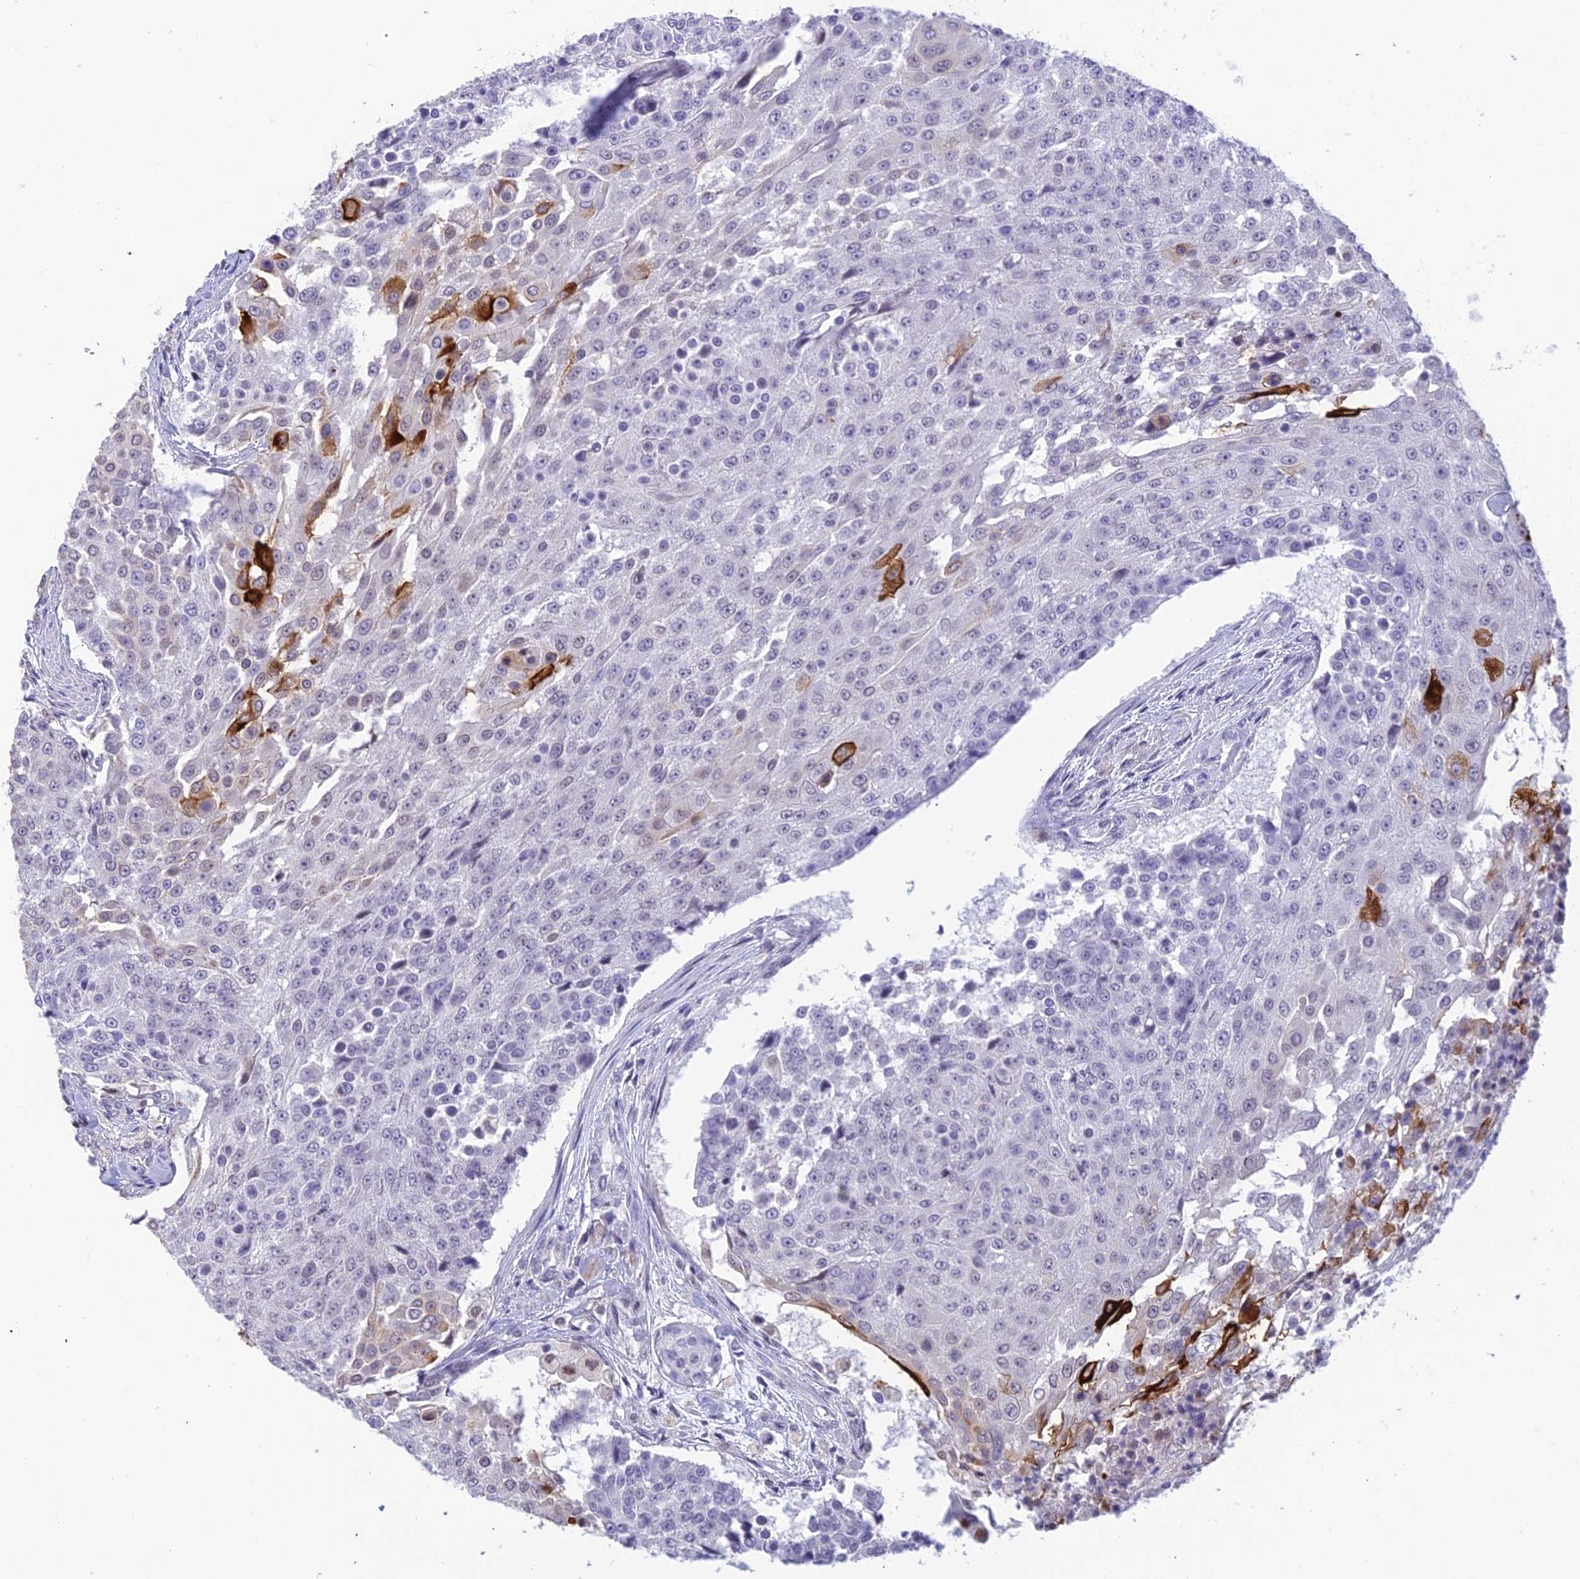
{"staining": {"intensity": "strong", "quantity": "<25%", "location": "cytoplasmic/membranous"}, "tissue": "urothelial cancer", "cell_type": "Tumor cells", "image_type": "cancer", "snomed": [{"axis": "morphology", "description": "Urothelial carcinoma, High grade"}, {"axis": "topography", "description": "Urinary bladder"}], "caption": "Urothelial carcinoma (high-grade) stained with a protein marker exhibits strong staining in tumor cells.", "gene": "BMT2", "patient": {"sex": "female", "age": 63}}